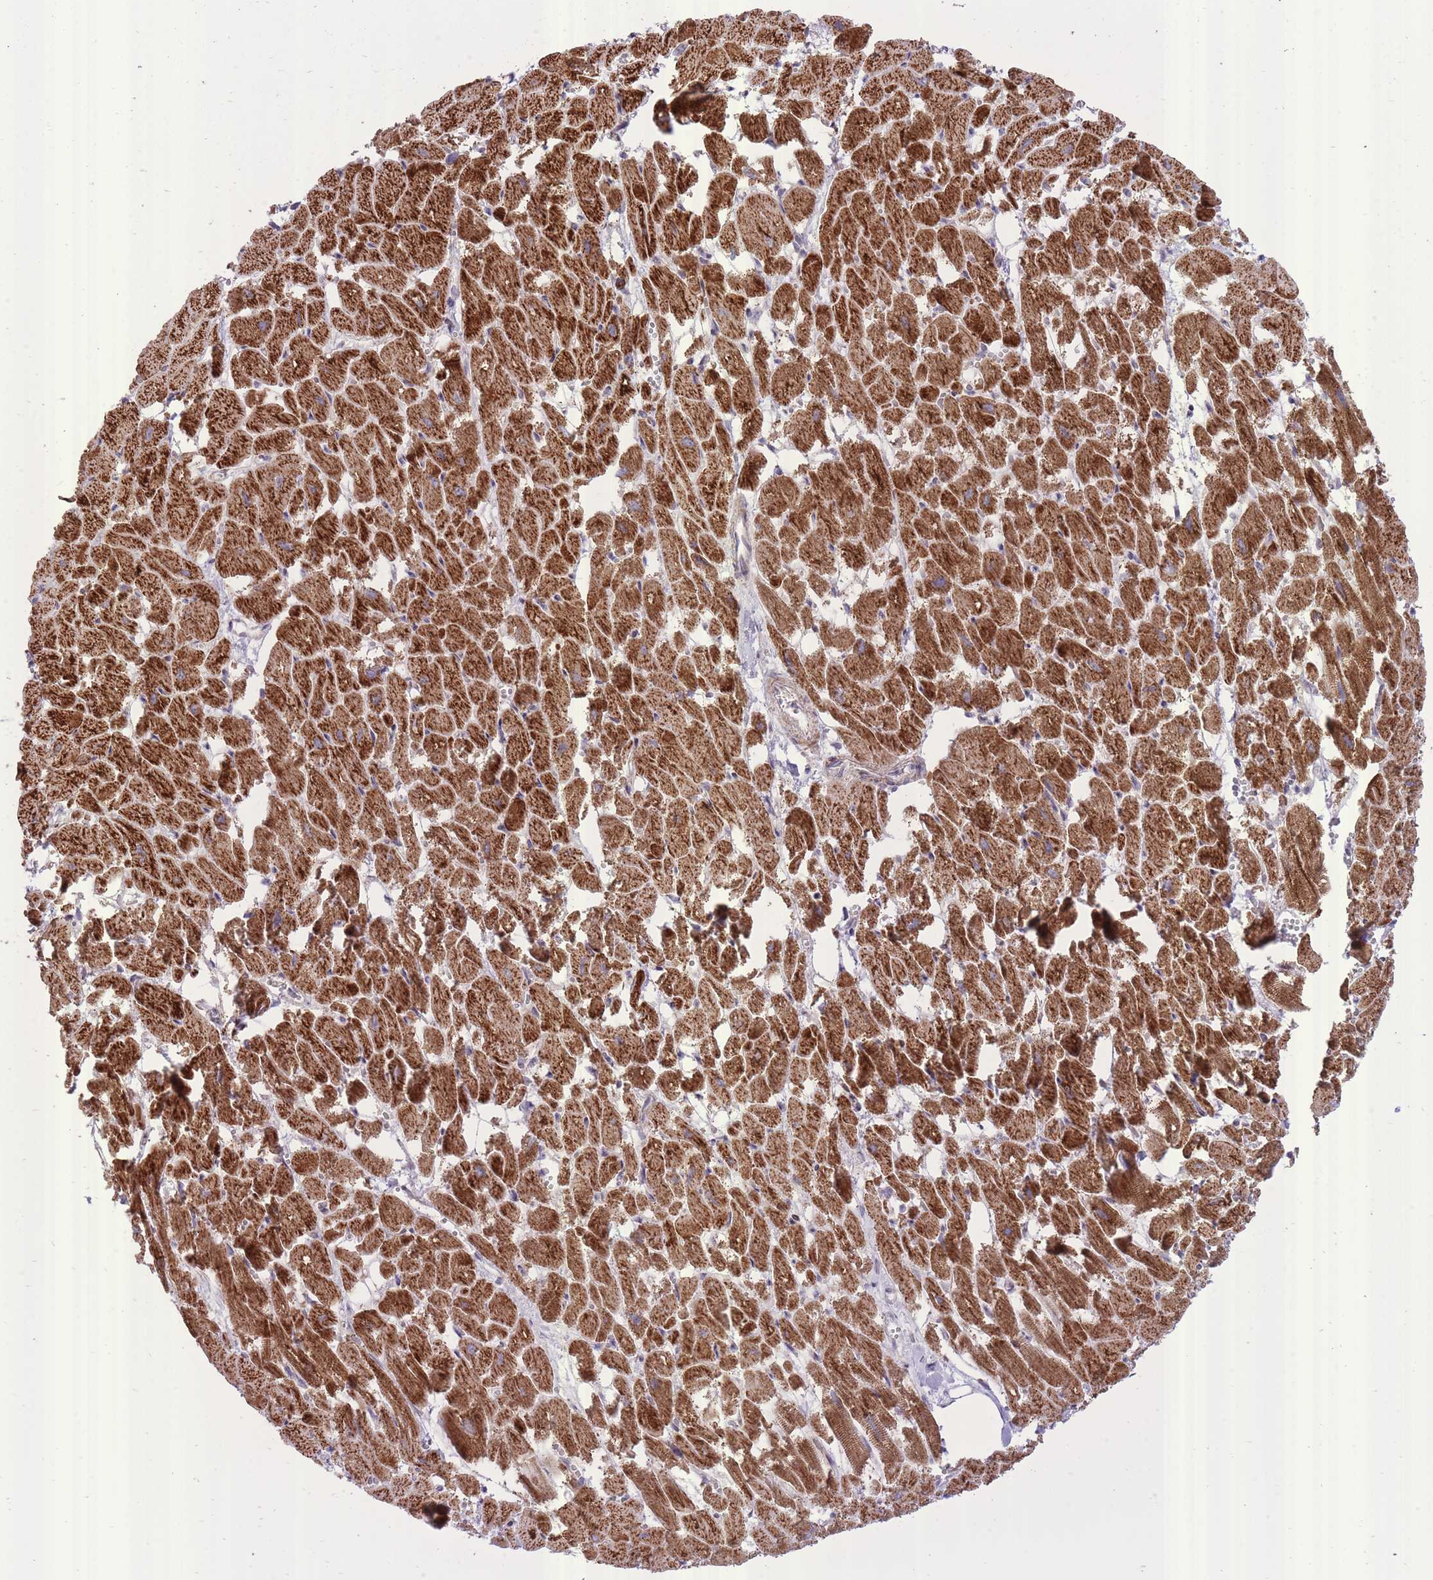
{"staining": {"intensity": "strong", "quantity": ">75%", "location": "cytoplasmic/membranous"}, "tissue": "heart muscle", "cell_type": "Cardiomyocytes", "image_type": "normal", "snomed": [{"axis": "morphology", "description": "Normal tissue, NOS"}, {"axis": "topography", "description": "Heart"}], "caption": "A histopathology image of human heart muscle stained for a protein demonstrates strong cytoplasmic/membranous brown staining in cardiomyocytes.", "gene": "SLC4A4", "patient": {"sex": "male", "age": 54}}